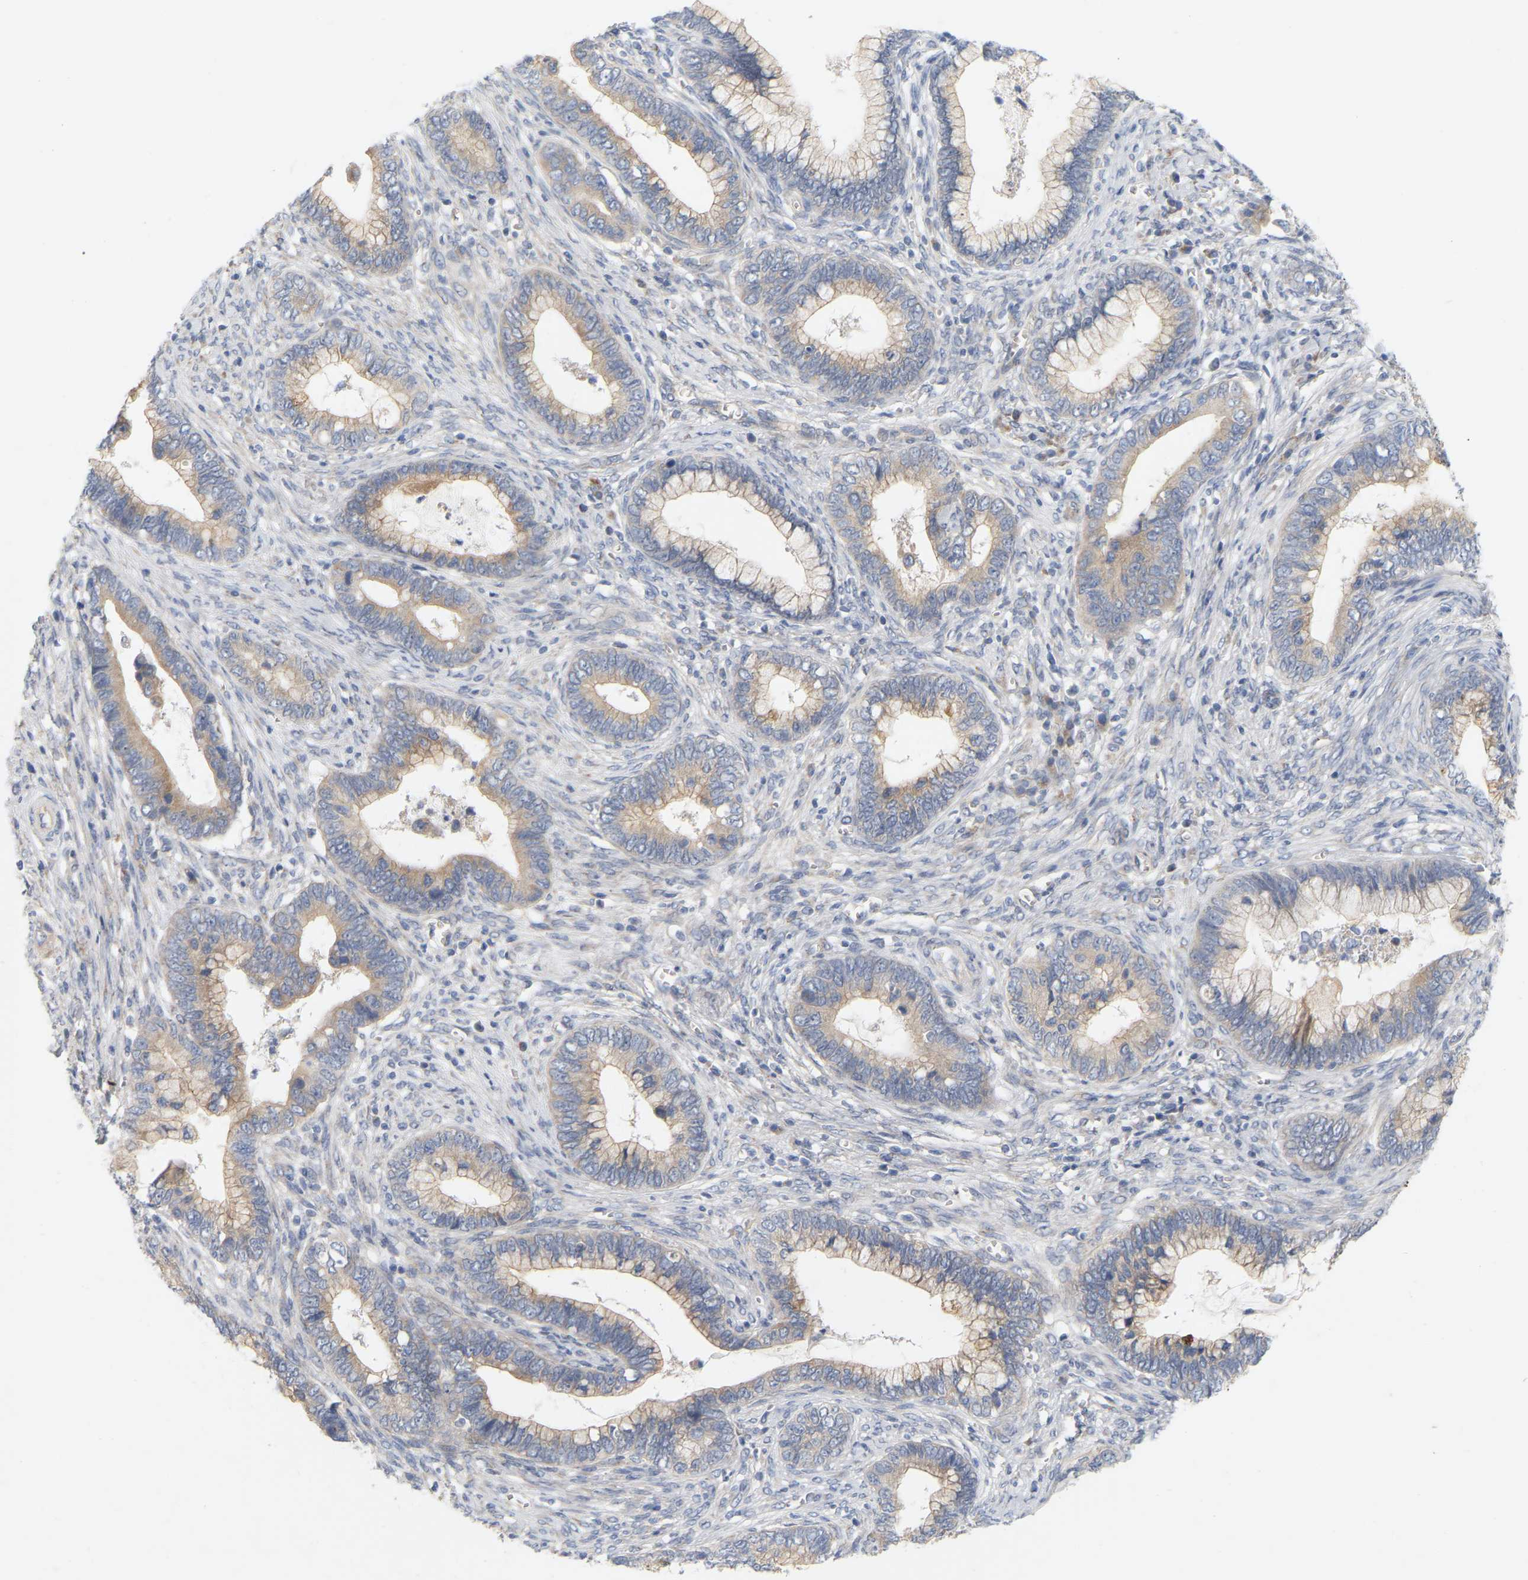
{"staining": {"intensity": "weak", "quantity": ">75%", "location": "cytoplasmic/membranous"}, "tissue": "cervical cancer", "cell_type": "Tumor cells", "image_type": "cancer", "snomed": [{"axis": "morphology", "description": "Adenocarcinoma, NOS"}, {"axis": "topography", "description": "Cervix"}], "caption": "This is an image of immunohistochemistry staining of cervical cancer (adenocarcinoma), which shows weak staining in the cytoplasmic/membranous of tumor cells.", "gene": "MINDY4", "patient": {"sex": "female", "age": 44}}